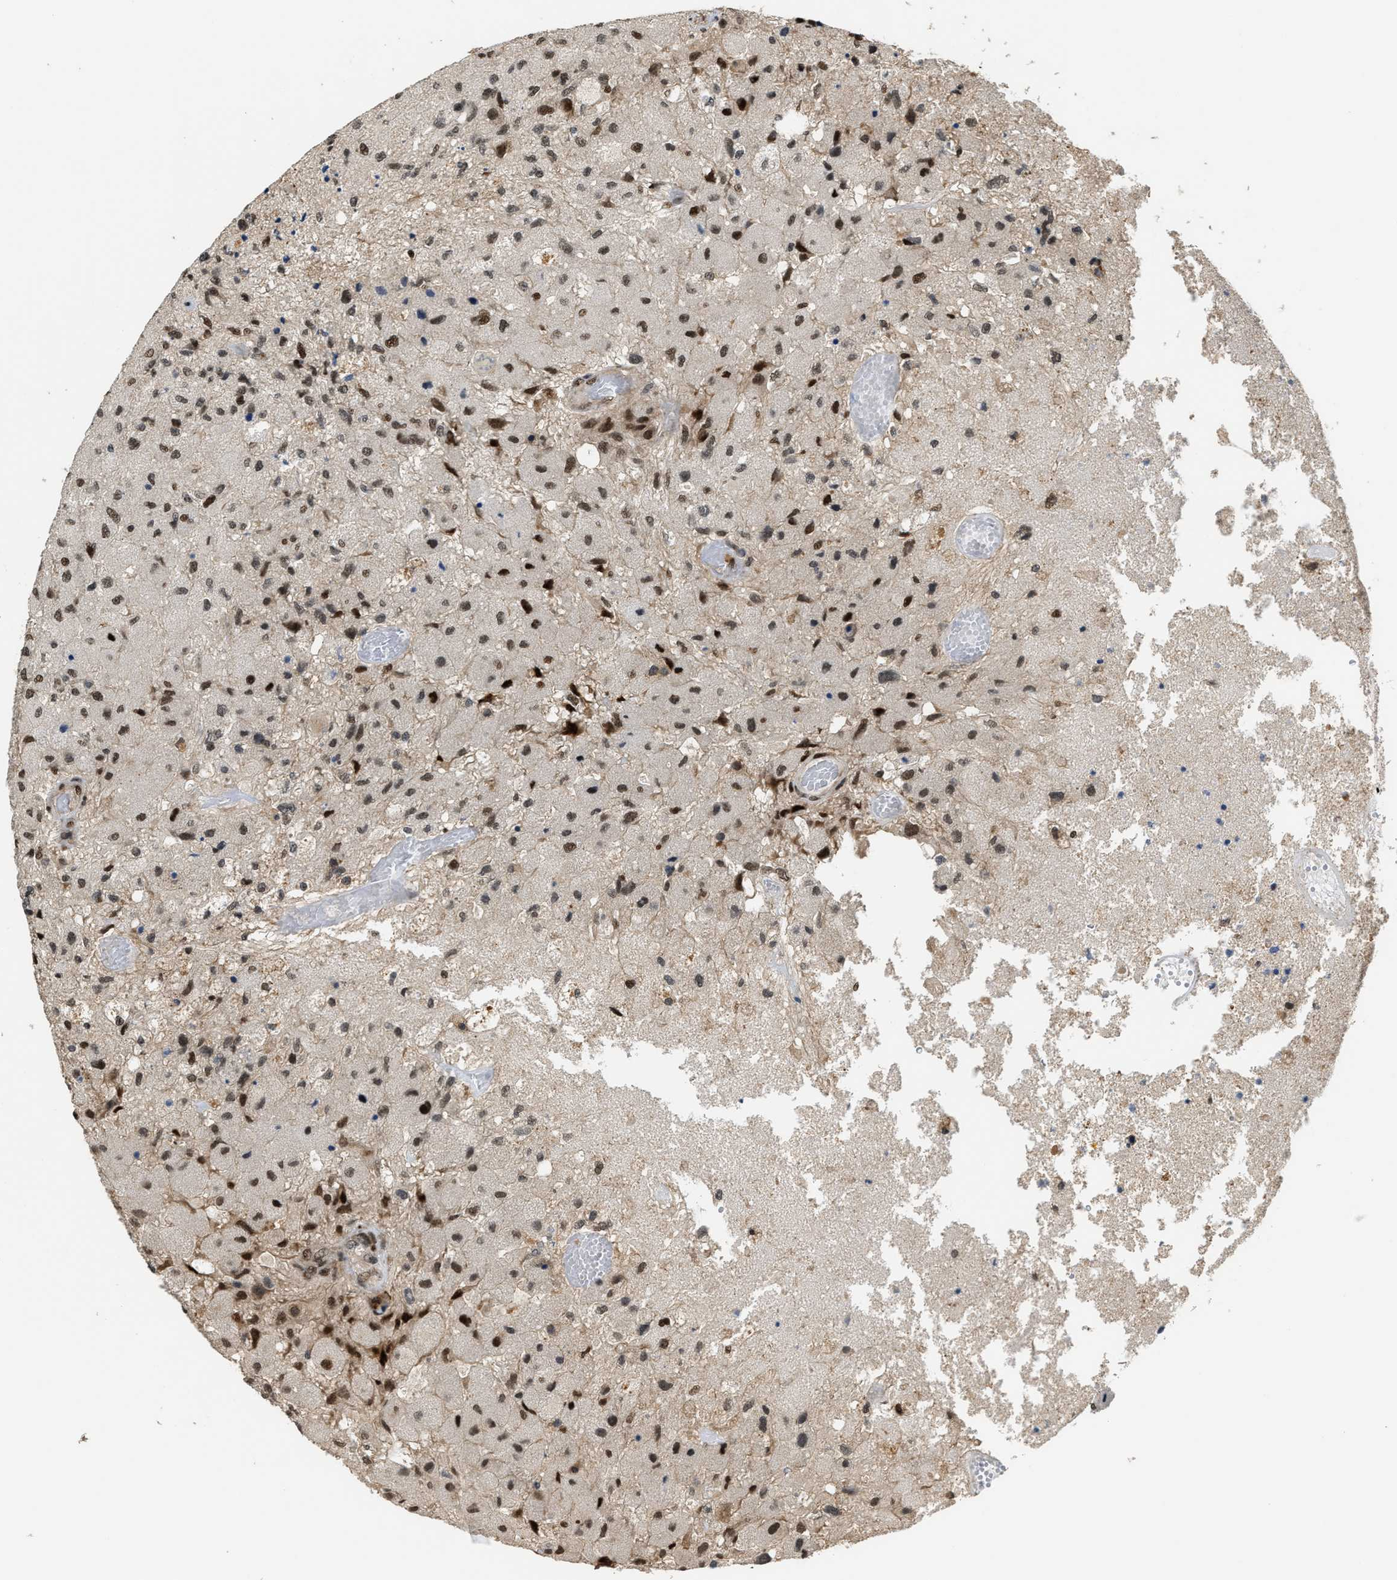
{"staining": {"intensity": "moderate", "quantity": ">75%", "location": "nuclear"}, "tissue": "glioma", "cell_type": "Tumor cells", "image_type": "cancer", "snomed": [{"axis": "morphology", "description": "Normal tissue, NOS"}, {"axis": "morphology", "description": "Glioma, malignant, High grade"}, {"axis": "topography", "description": "Cerebral cortex"}], "caption": "Protein analysis of glioma tissue displays moderate nuclear expression in approximately >75% of tumor cells. The staining is performed using DAB brown chromogen to label protein expression. The nuclei are counter-stained blue using hematoxylin.", "gene": "SERTAD2", "patient": {"sex": "male", "age": 77}}